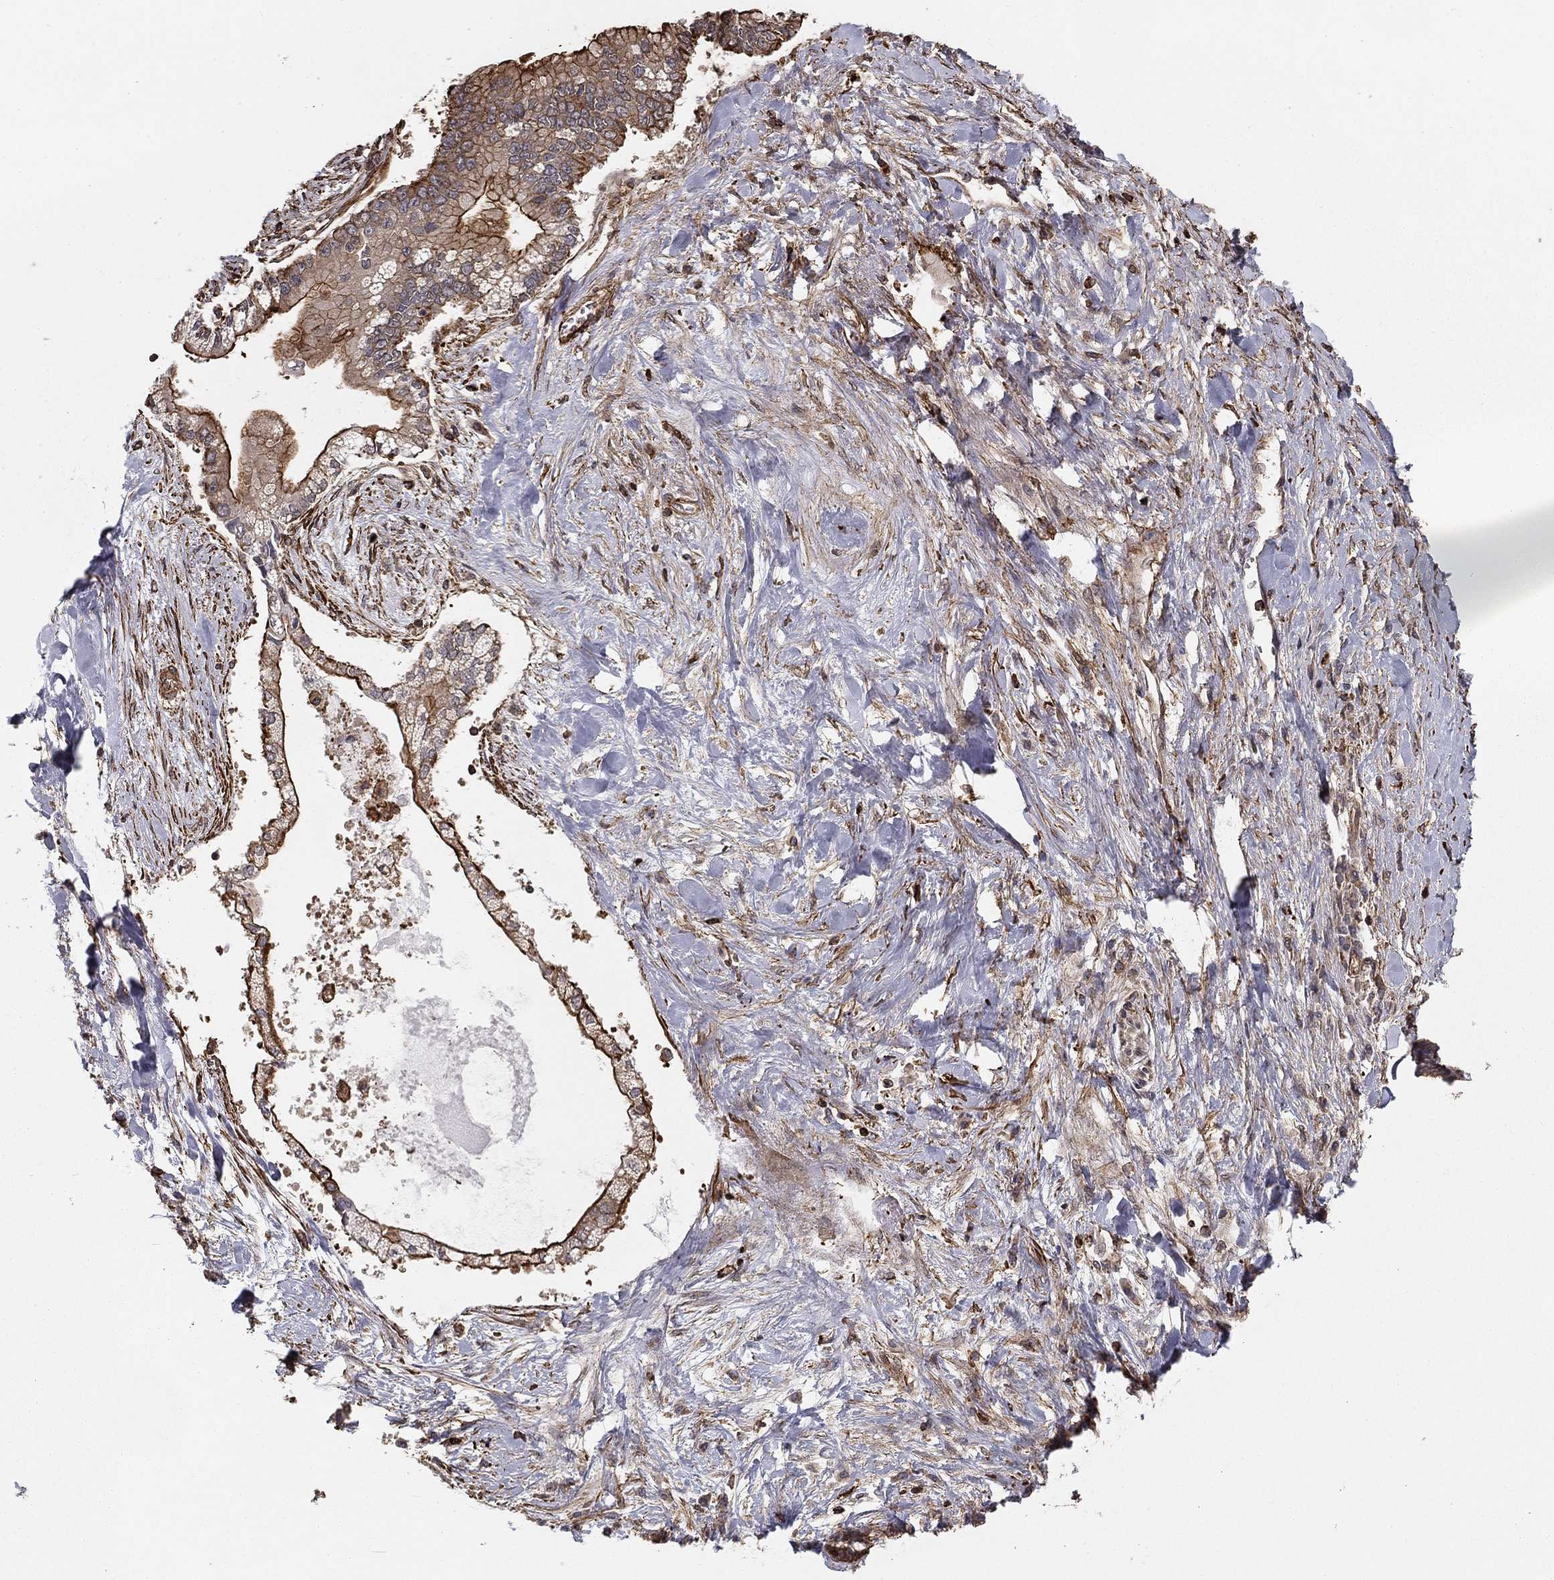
{"staining": {"intensity": "moderate", "quantity": "<25%", "location": "cytoplasmic/membranous"}, "tissue": "liver cancer", "cell_type": "Tumor cells", "image_type": "cancer", "snomed": [{"axis": "morphology", "description": "Cholangiocarcinoma"}, {"axis": "topography", "description": "Liver"}], "caption": "A brown stain highlights moderate cytoplasmic/membranous expression of a protein in human liver cancer tumor cells.", "gene": "HABP4", "patient": {"sex": "male", "age": 50}}